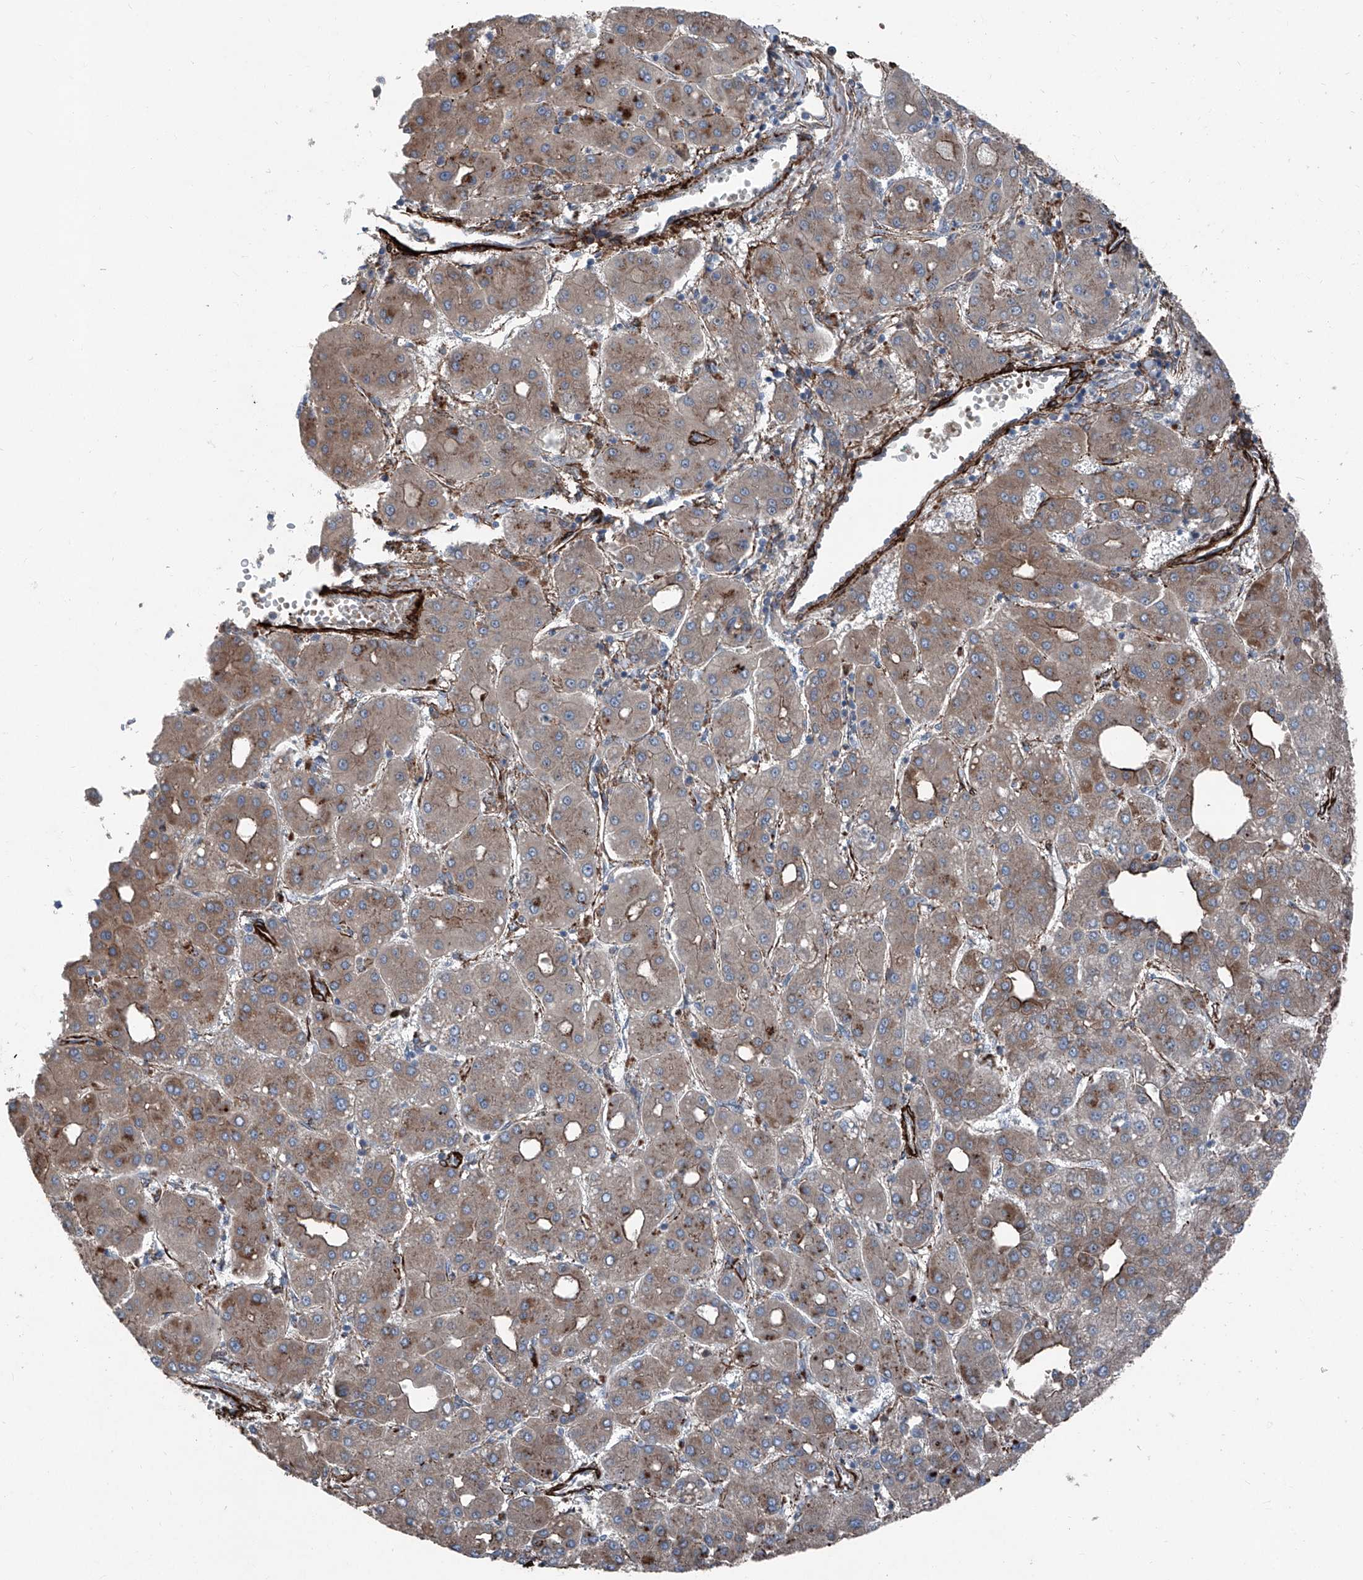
{"staining": {"intensity": "moderate", "quantity": "25%-75%", "location": "cytoplasmic/membranous"}, "tissue": "liver cancer", "cell_type": "Tumor cells", "image_type": "cancer", "snomed": [{"axis": "morphology", "description": "Carcinoma, Hepatocellular, NOS"}, {"axis": "topography", "description": "Liver"}], "caption": "Liver cancer tissue demonstrates moderate cytoplasmic/membranous expression in approximately 25%-75% of tumor cells The staining was performed using DAB to visualize the protein expression in brown, while the nuclei were stained in blue with hematoxylin (Magnification: 20x).", "gene": "COA7", "patient": {"sex": "male", "age": 65}}